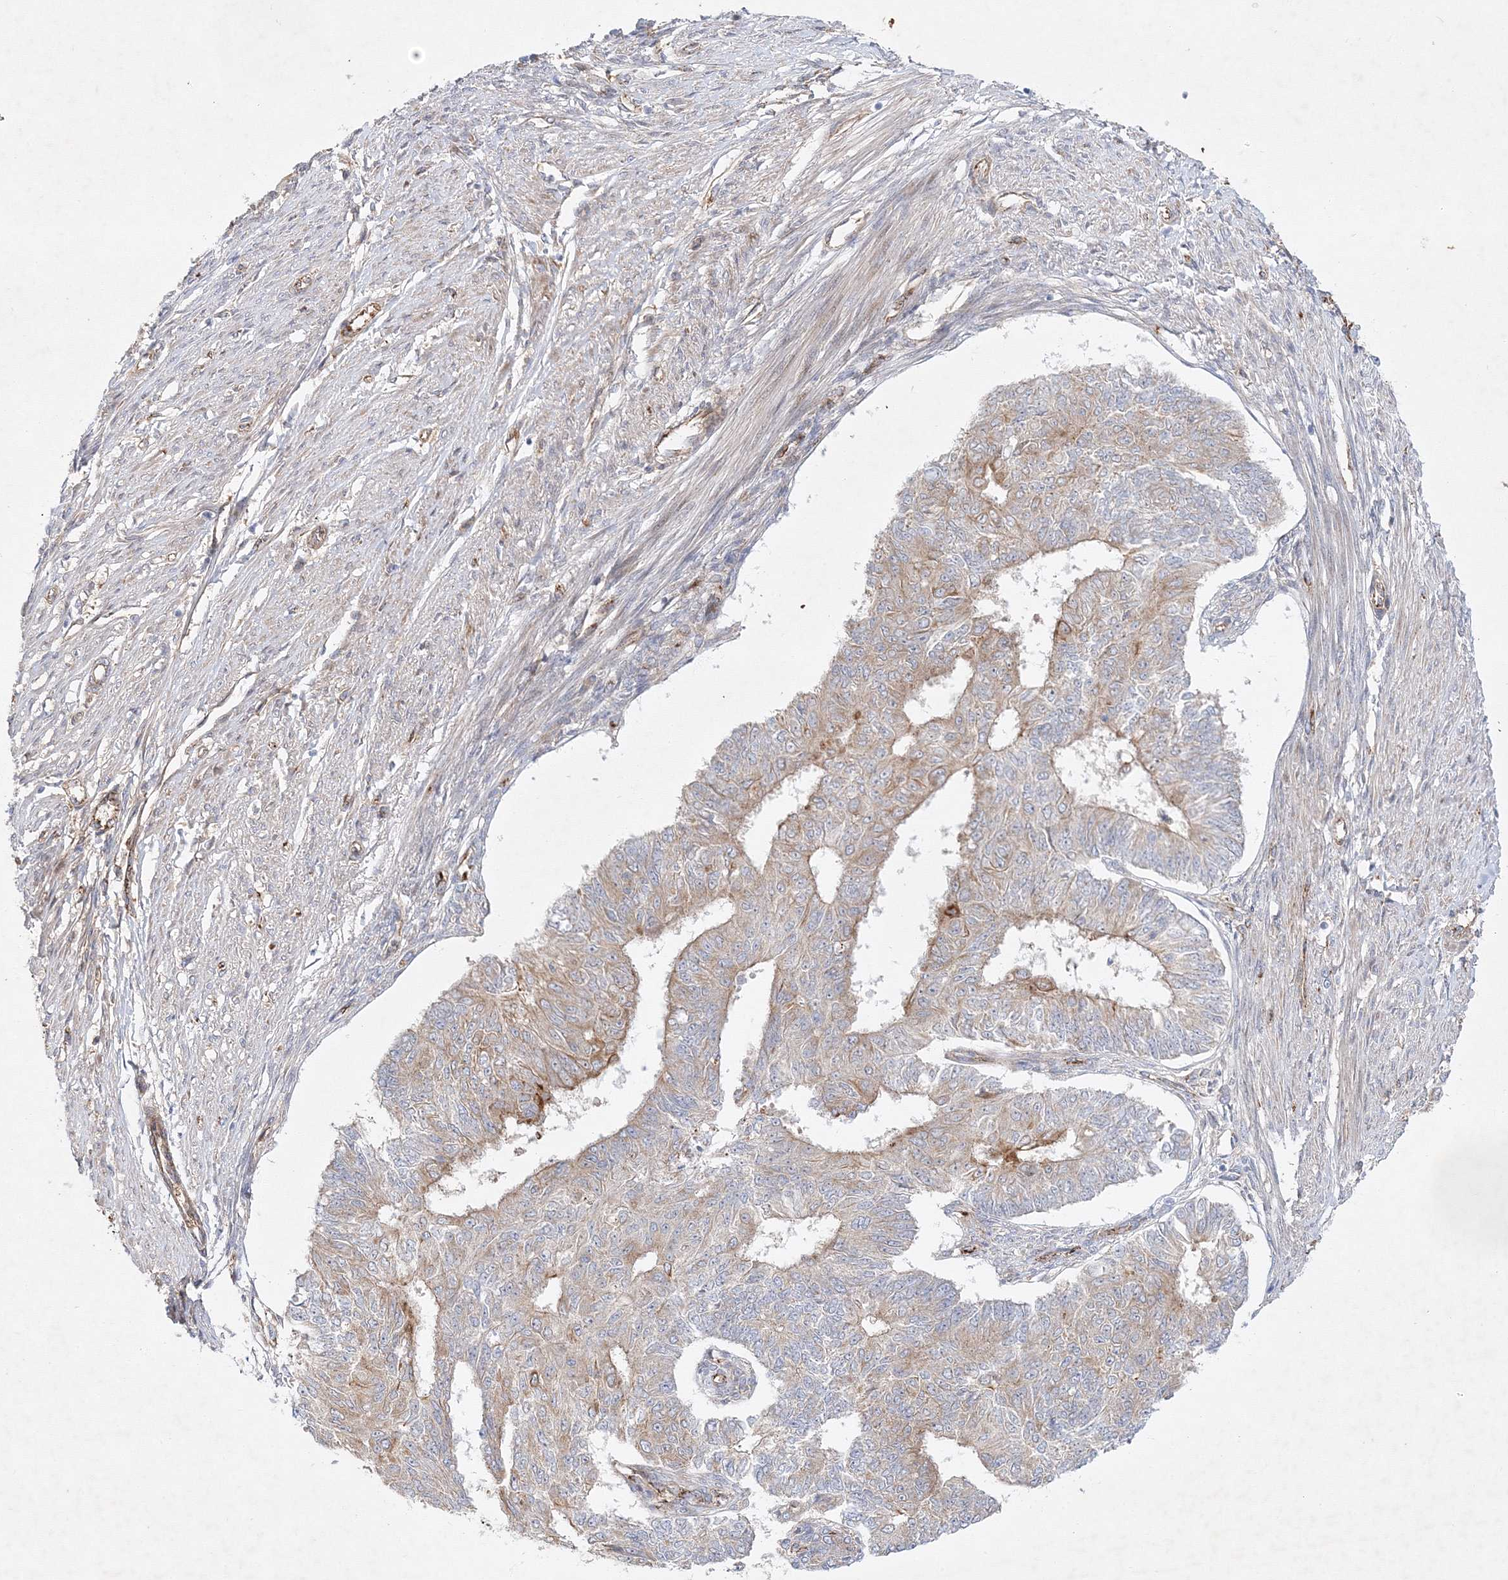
{"staining": {"intensity": "weak", "quantity": "25%-75%", "location": "cytoplasmic/membranous"}, "tissue": "endometrial cancer", "cell_type": "Tumor cells", "image_type": "cancer", "snomed": [{"axis": "morphology", "description": "Adenocarcinoma, NOS"}, {"axis": "topography", "description": "Endometrium"}], "caption": "Brown immunohistochemical staining in endometrial adenocarcinoma exhibits weak cytoplasmic/membranous positivity in approximately 25%-75% of tumor cells.", "gene": "ZFYVE16", "patient": {"sex": "female", "age": 32}}